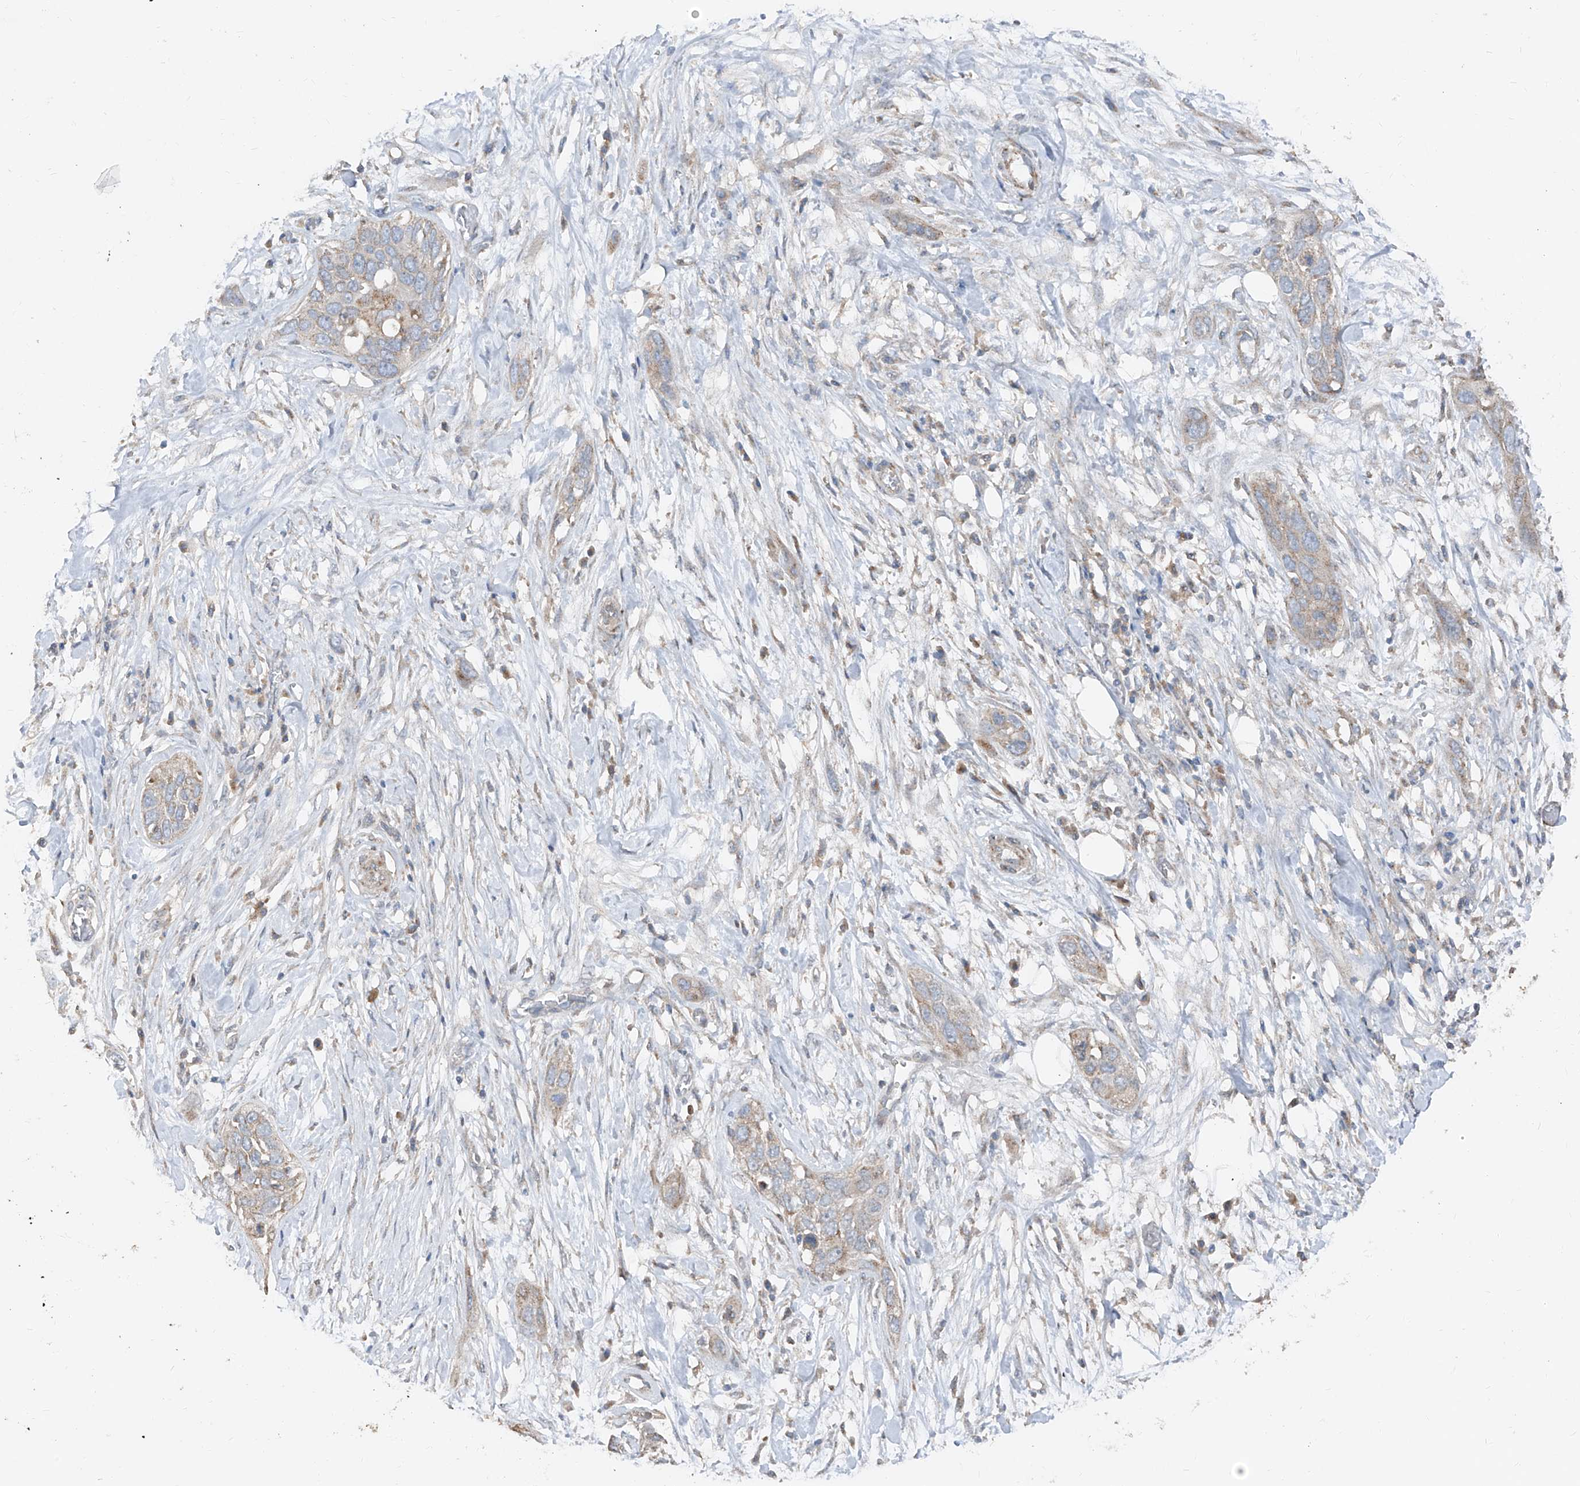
{"staining": {"intensity": "weak", "quantity": "25%-75%", "location": "cytoplasmic/membranous"}, "tissue": "pancreatic cancer", "cell_type": "Tumor cells", "image_type": "cancer", "snomed": [{"axis": "morphology", "description": "Adenocarcinoma, NOS"}, {"axis": "topography", "description": "Pancreas"}], "caption": "High-power microscopy captured an IHC image of pancreatic cancer (adenocarcinoma), revealing weak cytoplasmic/membranous positivity in about 25%-75% of tumor cells.", "gene": "ABCD3", "patient": {"sex": "female", "age": 60}}